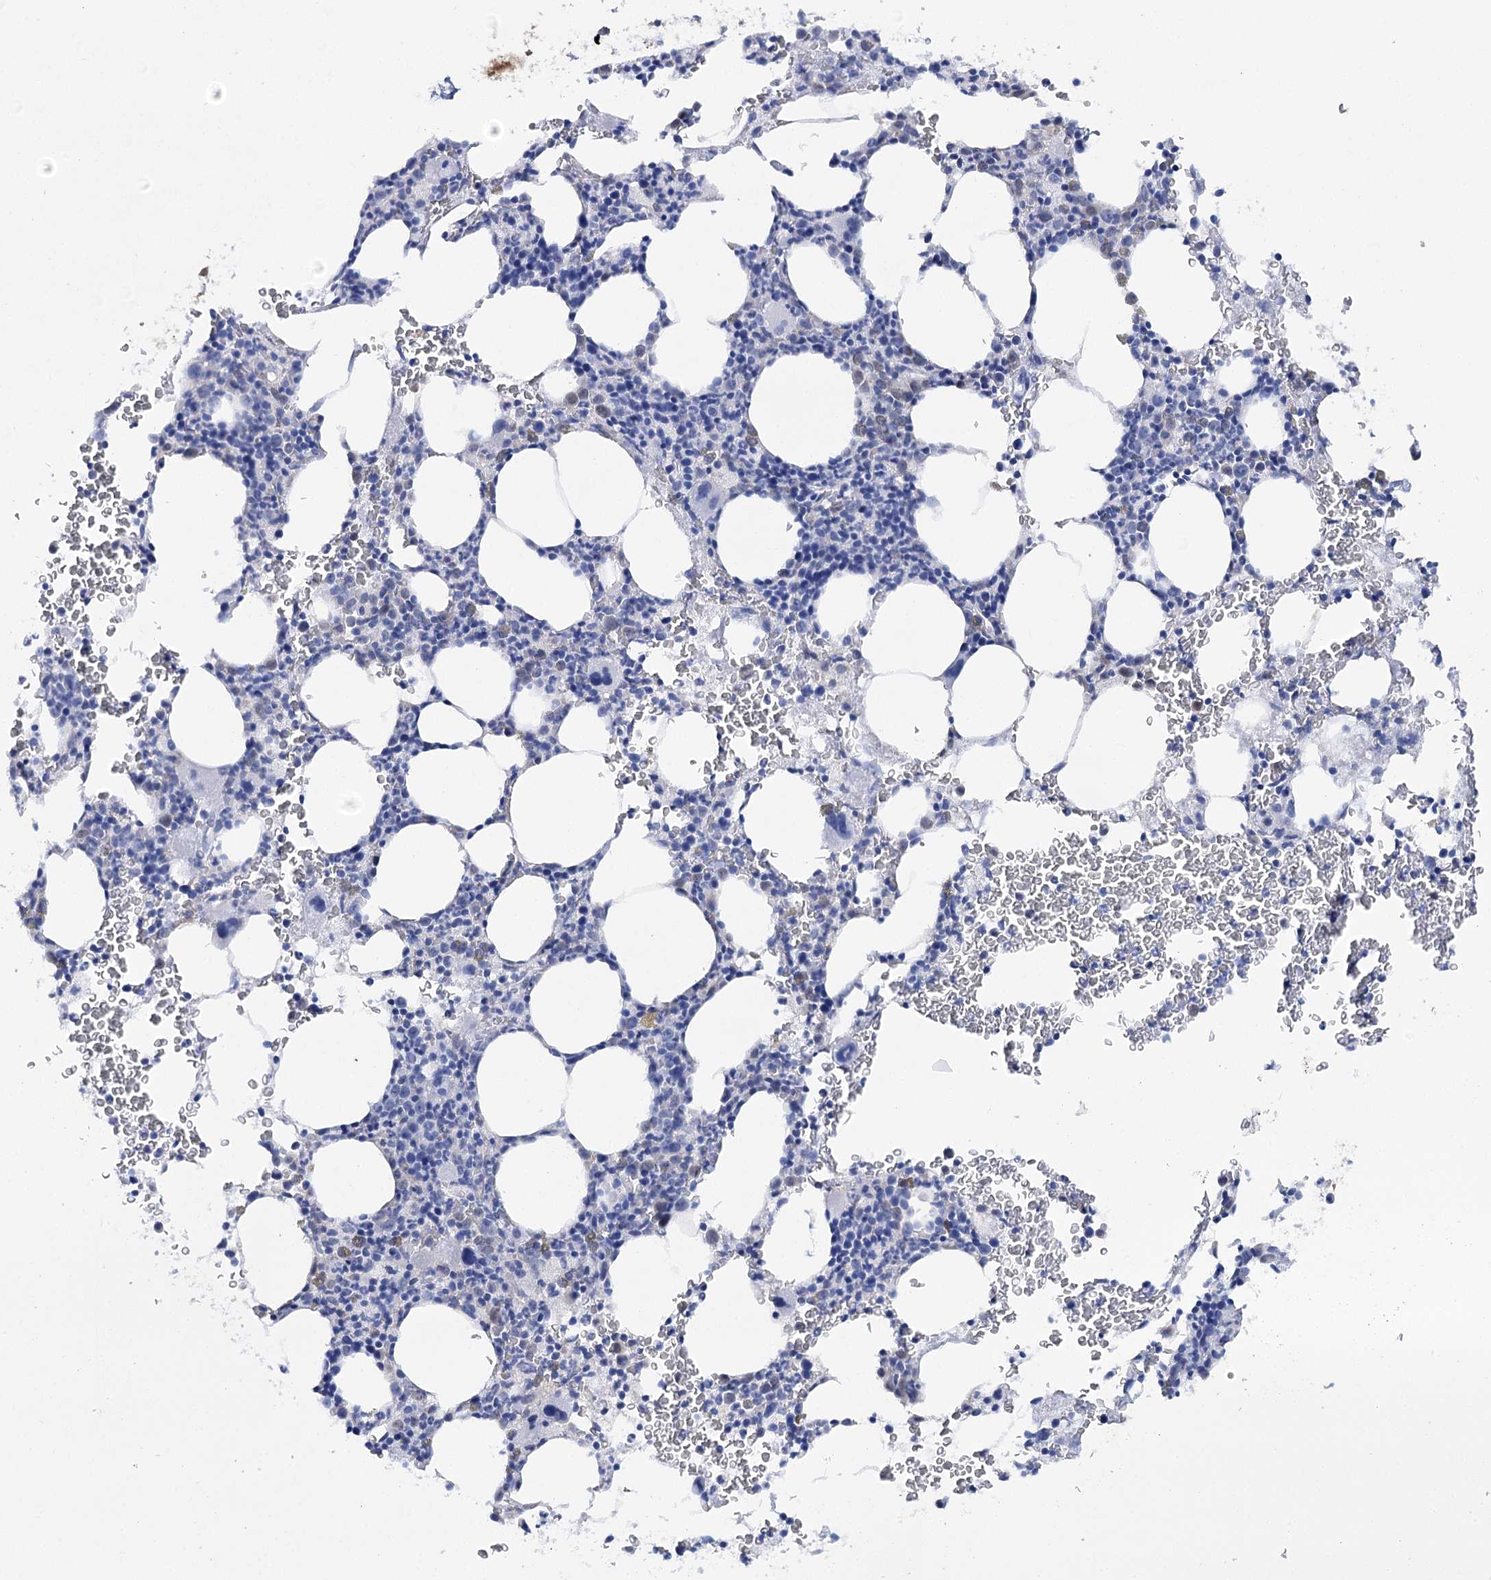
{"staining": {"intensity": "negative", "quantity": "none", "location": "none"}, "tissue": "bone marrow", "cell_type": "Hematopoietic cells", "image_type": "normal", "snomed": [{"axis": "morphology", "description": "Normal tissue, NOS"}, {"axis": "topography", "description": "Bone marrow"}], "caption": "DAB immunohistochemical staining of unremarkable human bone marrow reveals no significant positivity in hematopoietic cells. The staining was performed using DAB to visualize the protein expression in brown, while the nuclei were stained in blue with hematoxylin (Magnification: 20x).", "gene": "UGDH", "patient": {"sex": "male", "age": 79}}